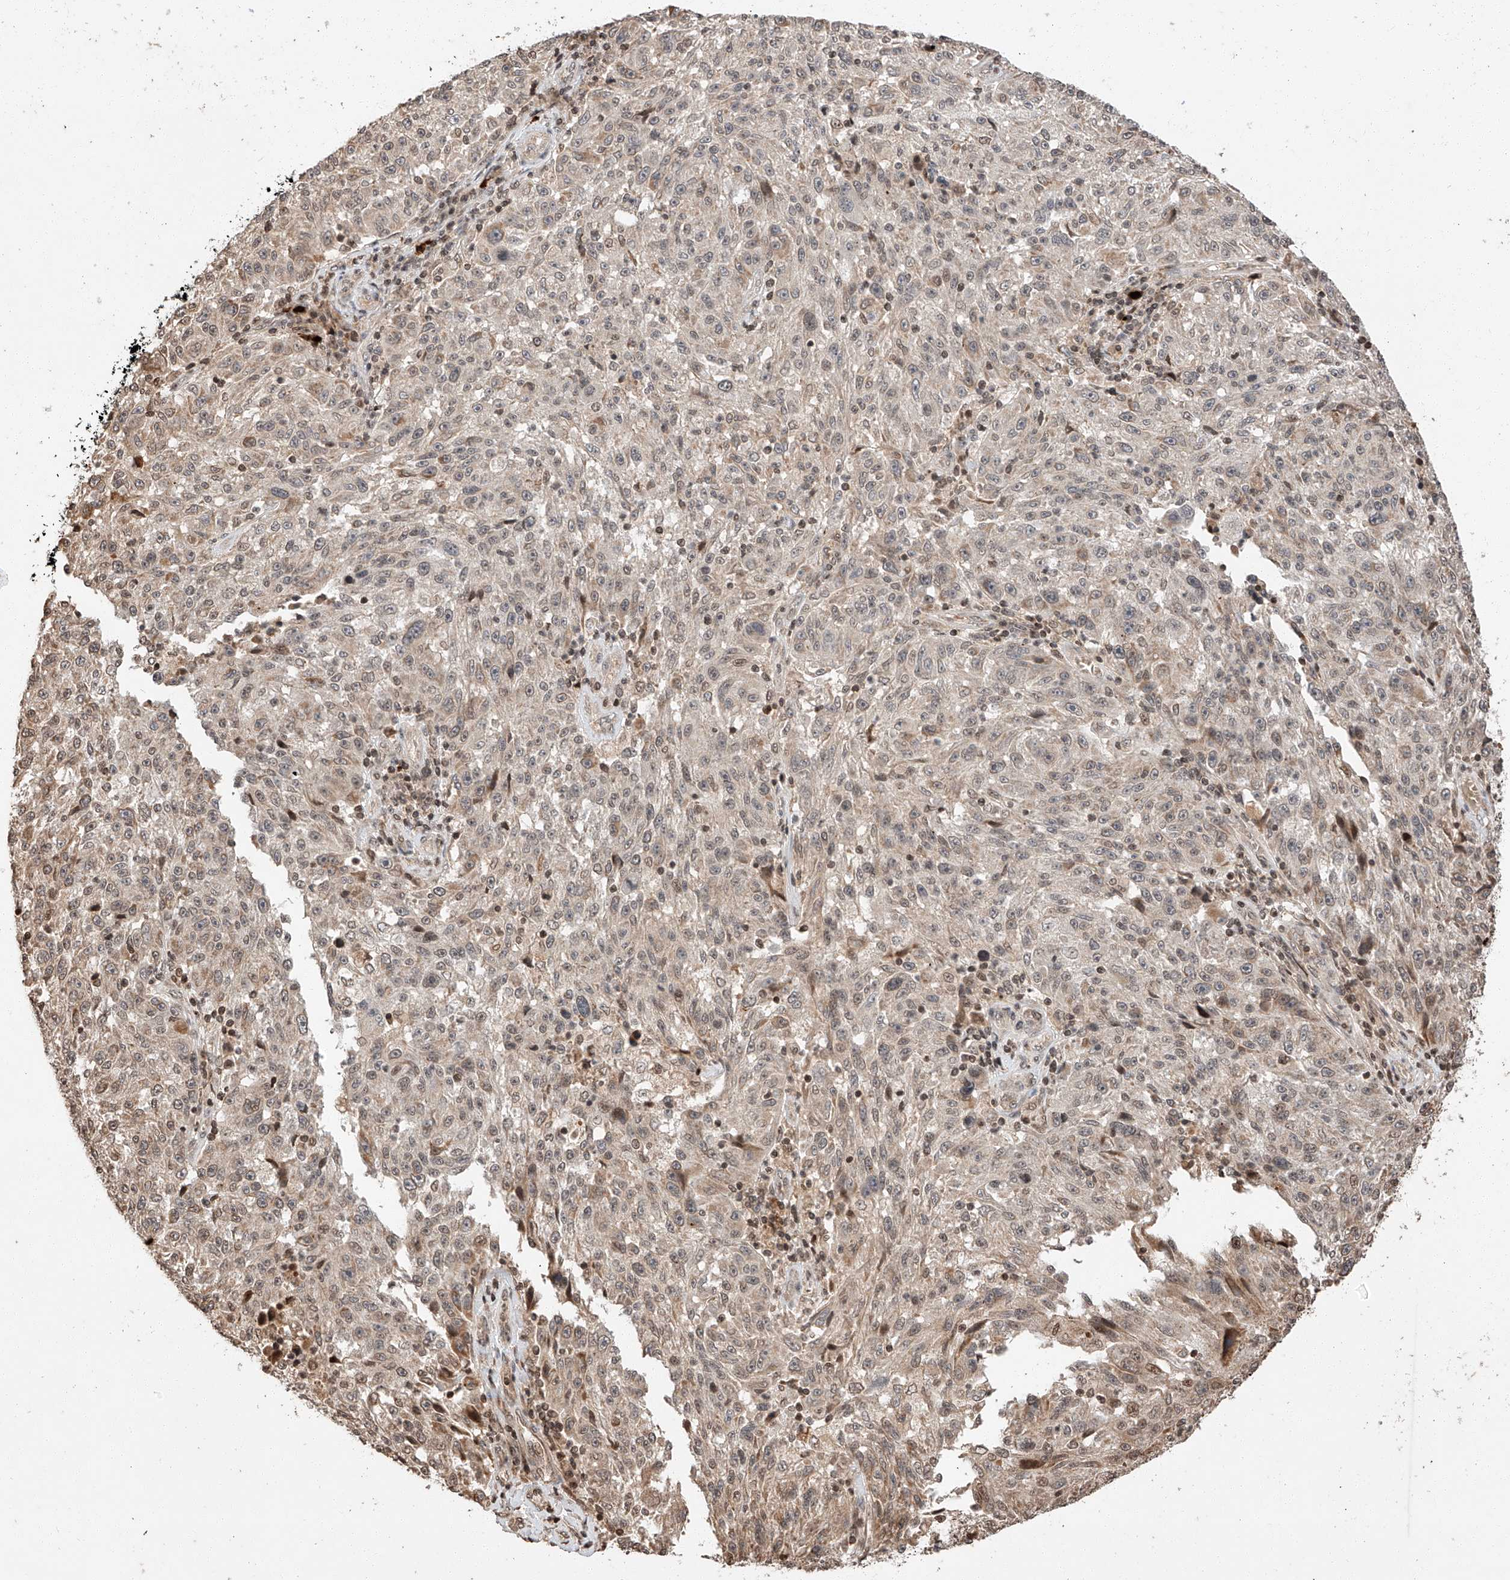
{"staining": {"intensity": "weak", "quantity": "<25%", "location": "cytoplasmic/membranous,nuclear"}, "tissue": "melanoma", "cell_type": "Tumor cells", "image_type": "cancer", "snomed": [{"axis": "morphology", "description": "Malignant melanoma, NOS"}, {"axis": "topography", "description": "Skin"}], "caption": "A high-resolution micrograph shows IHC staining of melanoma, which shows no significant expression in tumor cells. Brightfield microscopy of immunohistochemistry (IHC) stained with DAB (brown) and hematoxylin (blue), captured at high magnification.", "gene": "ARHGAP33", "patient": {"sex": "male", "age": 53}}